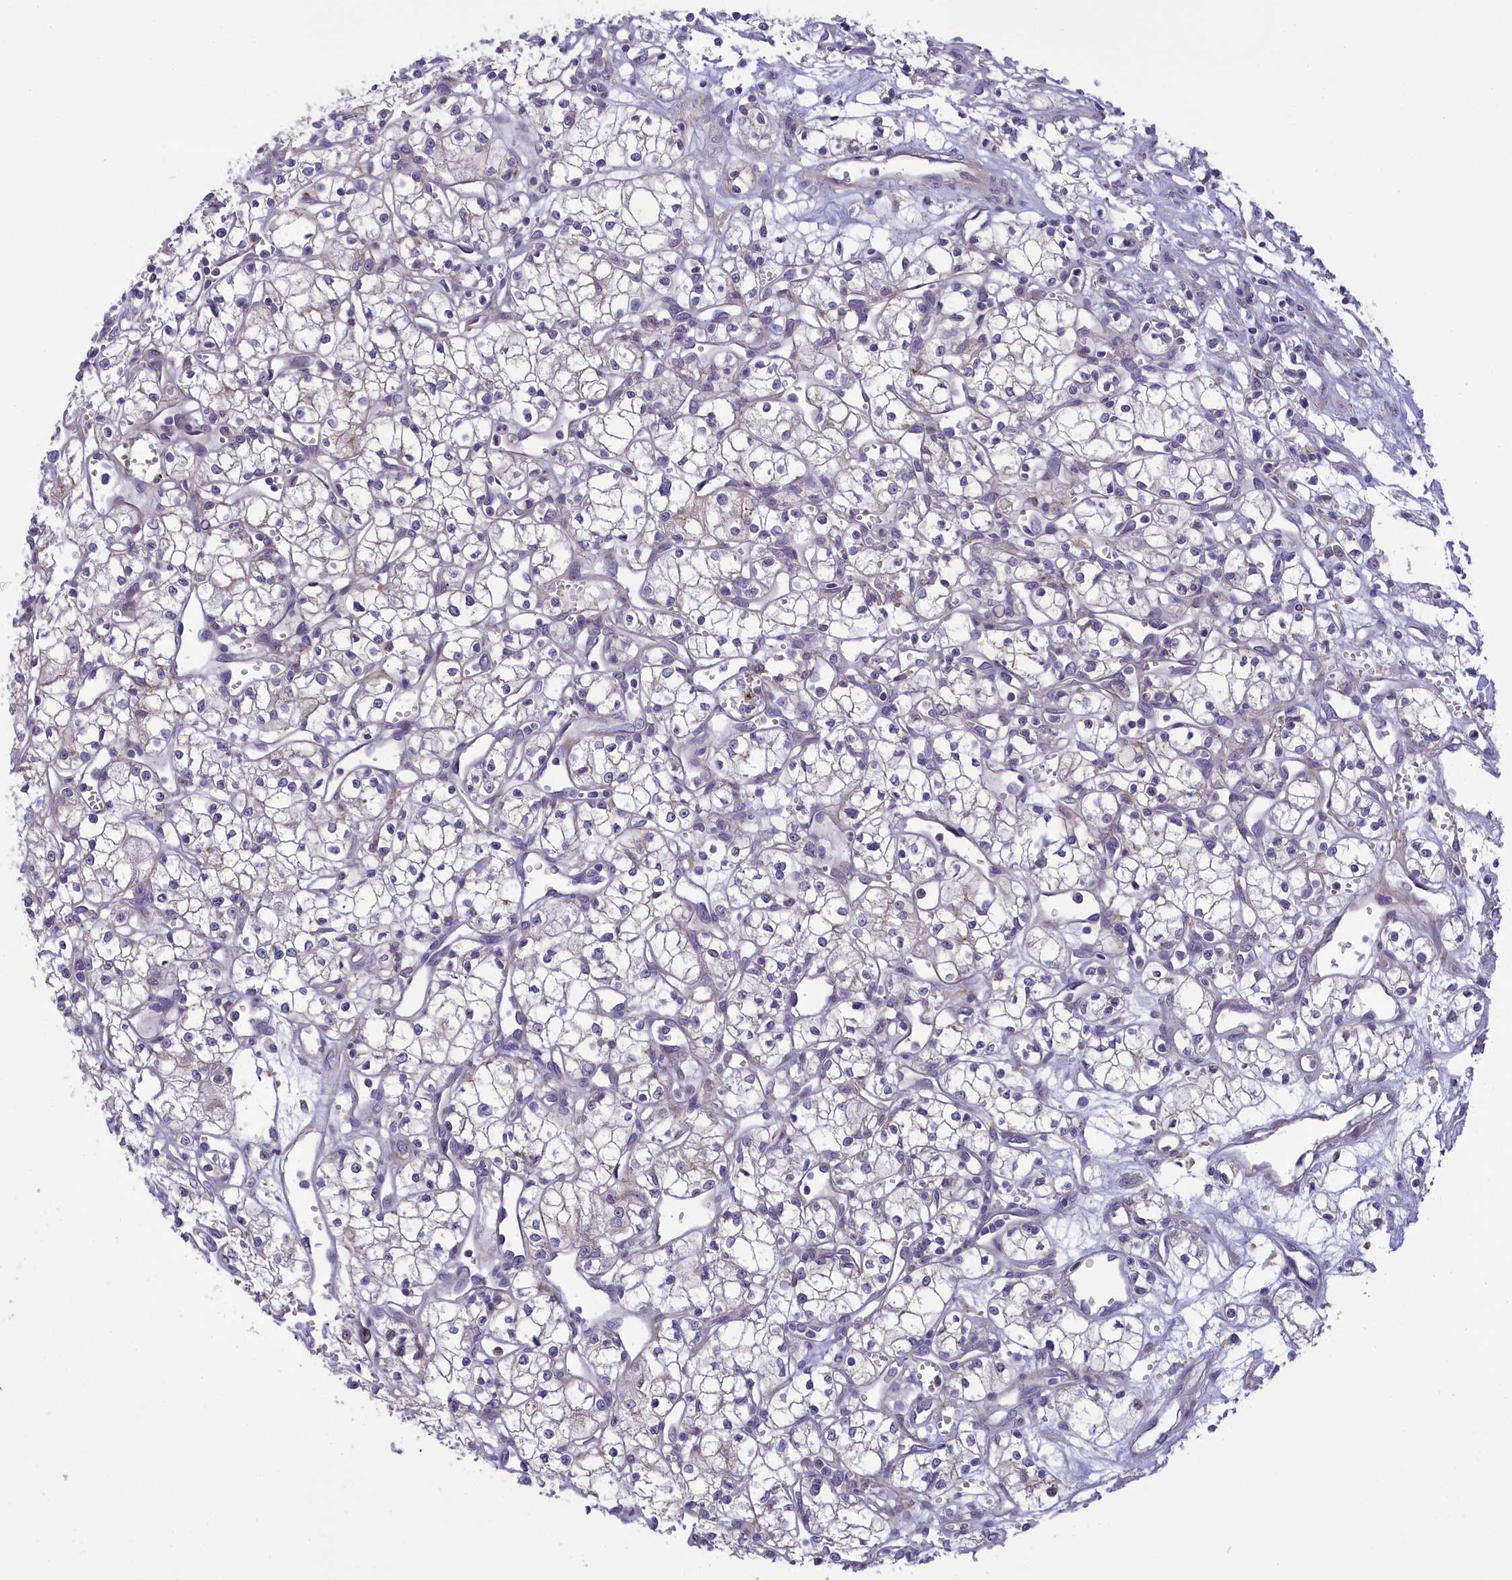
{"staining": {"intensity": "negative", "quantity": "none", "location": "none"}, "tissue": "renal cancer", "cell_type": "Tumor cells", "image_type": "cancer", "snomed": [{"axis": "morphology", "description": "Adenocarcinoma, NOS"}, {"axis": "topography", "description": "Kidney"}], "caption": "A high-resolution histopathology image shows immunohistochemistry (IHC) staining of renal adenocarcinoma, which shows no significant positivity in tumor cells.", "gene": "CORO2A", "patient": {"sex": "male", "age": 59}}